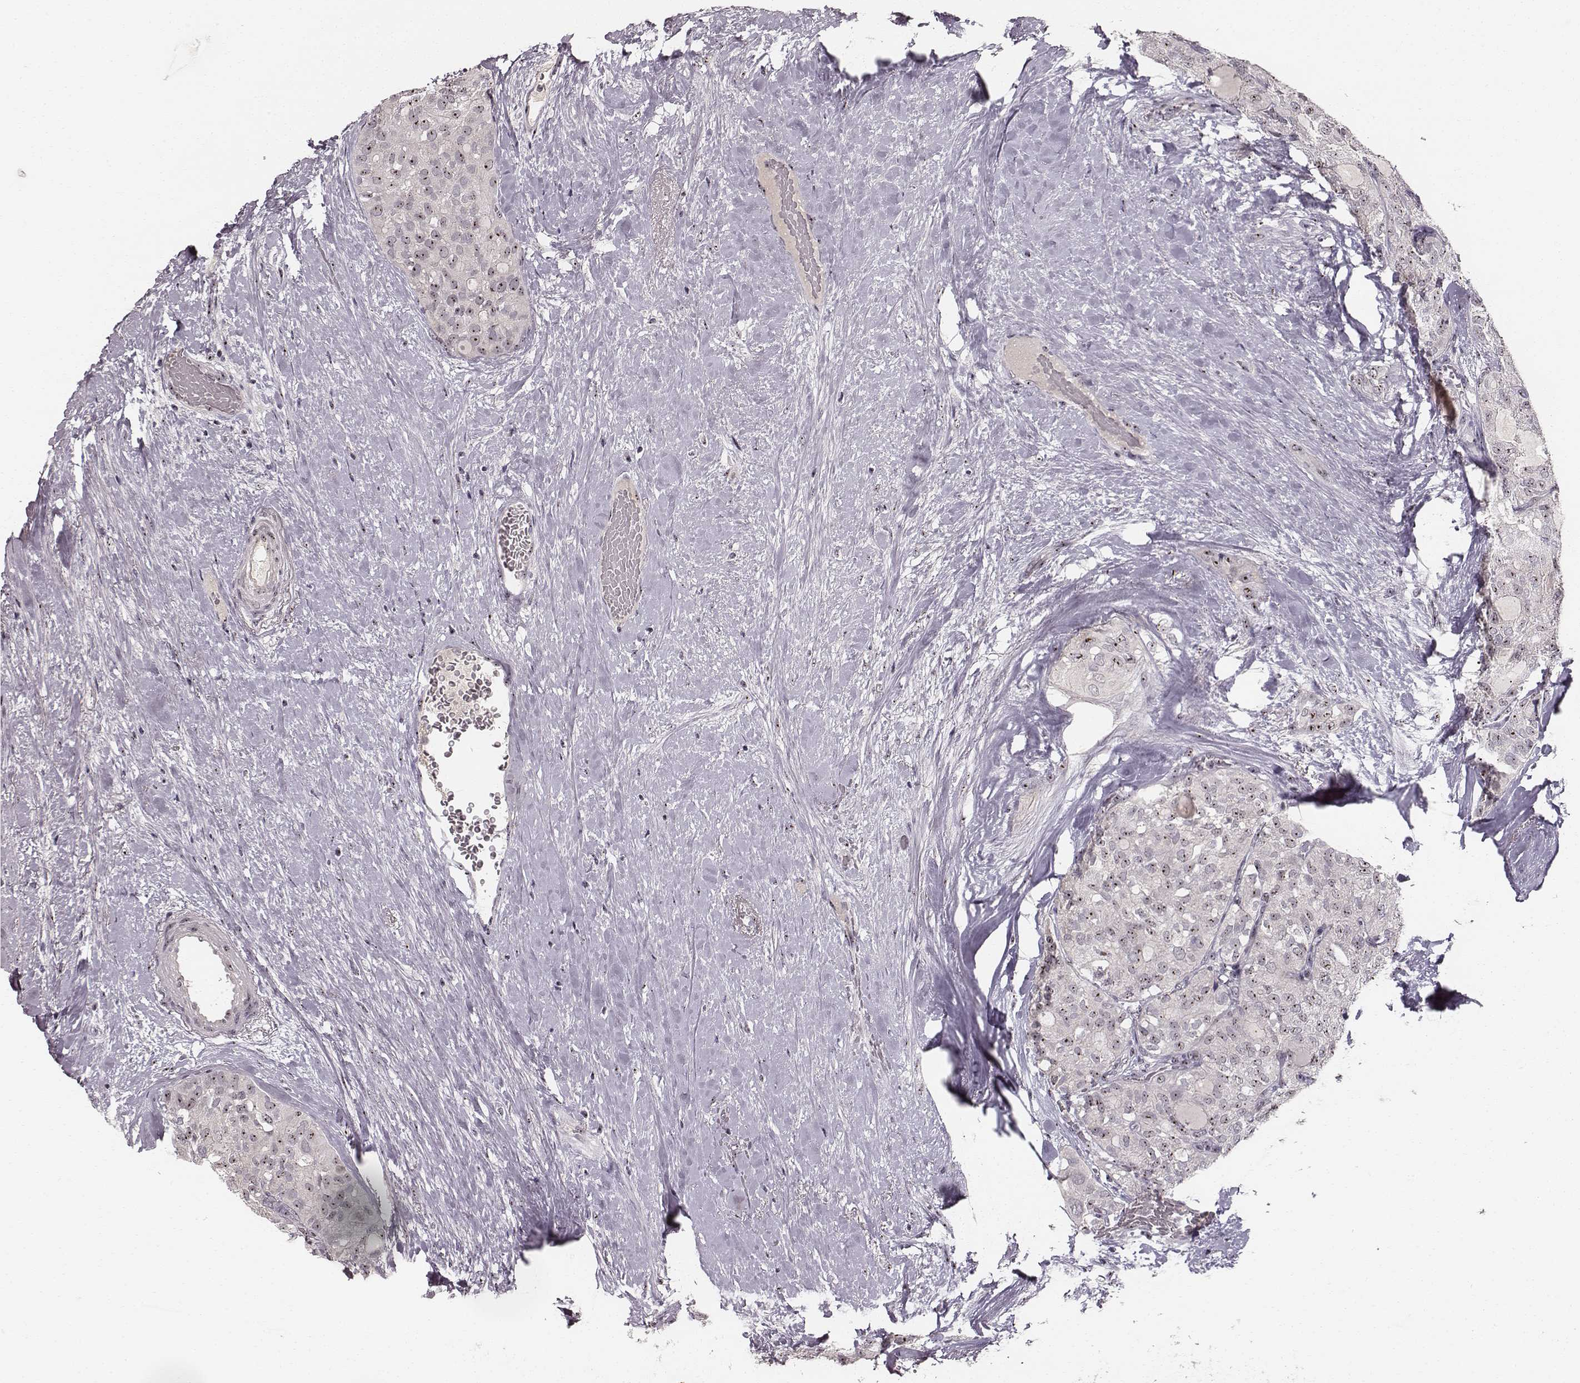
{"staining": {"intensity": "moderate", "quantity": ">75%", "location": "nuclear"}, "tissue": "thyroid cancer", "cell_type": "Tumor cells", "image_type": "cancer", "snomed": [{"axis": "morphology", "description": "Follicular adenoma carcinoma, NOS"}, {"axis": "topography", "description": "Thyroid gland"}], "caption": "Protein staining of thyroid cancer tissue exhibits moderate nuclear positivity in about >75% of tumor cells.", "gene": "NOP56", "patient": {"sex": "male", "age": 75}}